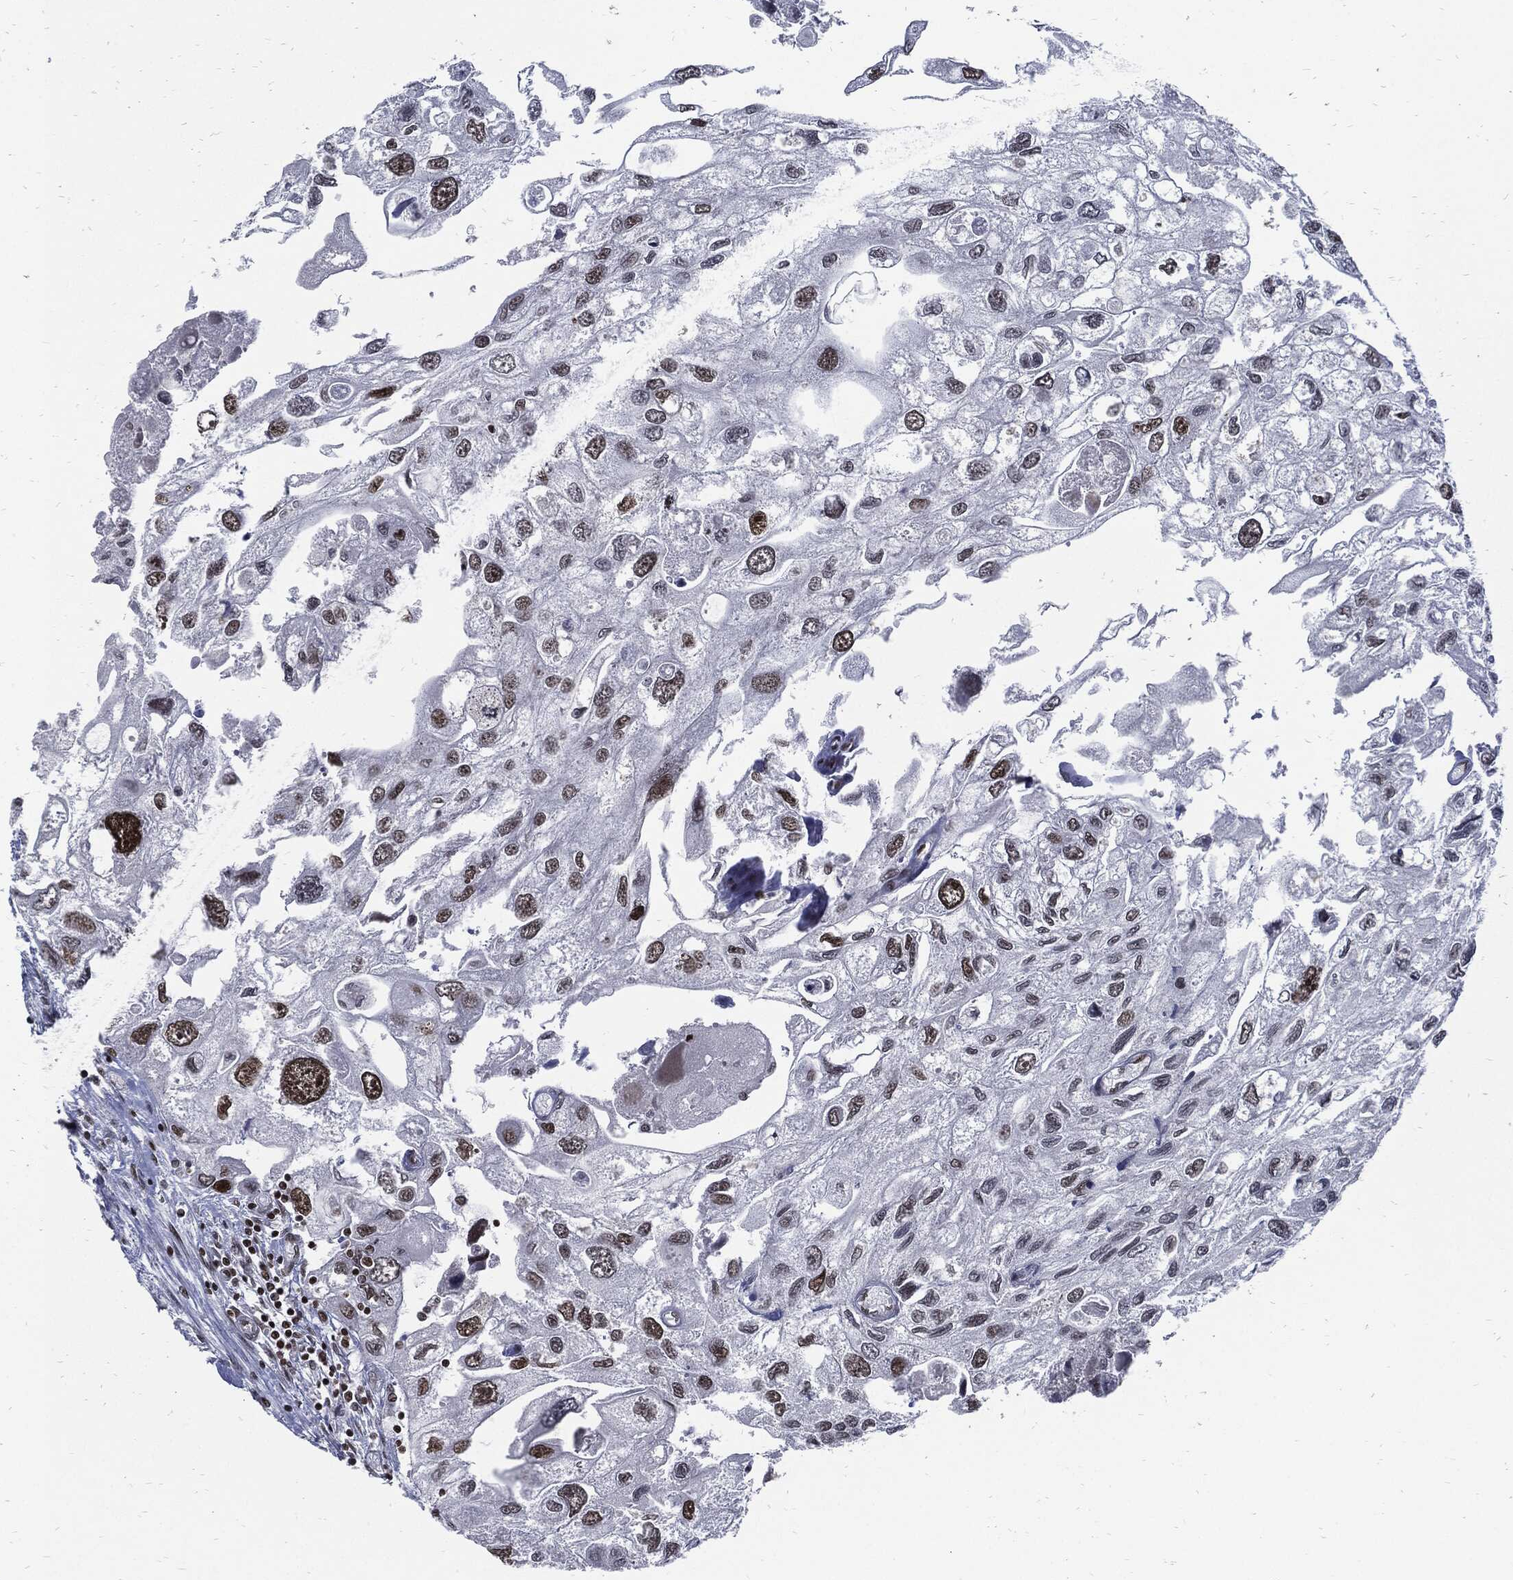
{"staining": {"intensity": "strong", "quantity": "25%-75%", "location": "nuclear"}, "tissue": "urothelial cancer", "cell_type": "Tumor cells", "image_type": "cancer", "snomed": [{"axis": "morphology", "description": "Urothelial carcinoma, High grade"}, {"axis": "topography", "description": "Urinary bladder"}], "caption": "Protein expression by IHC exhibits strong nuclear positivity in about 25%-75% of tumor cells in urothelial carcinoma (high-grade). (DAB IHC, brown staining for protein, blue staining for nuclei).", "gene": "TERF2", "patient": {"sex": "male", "age": 59}}